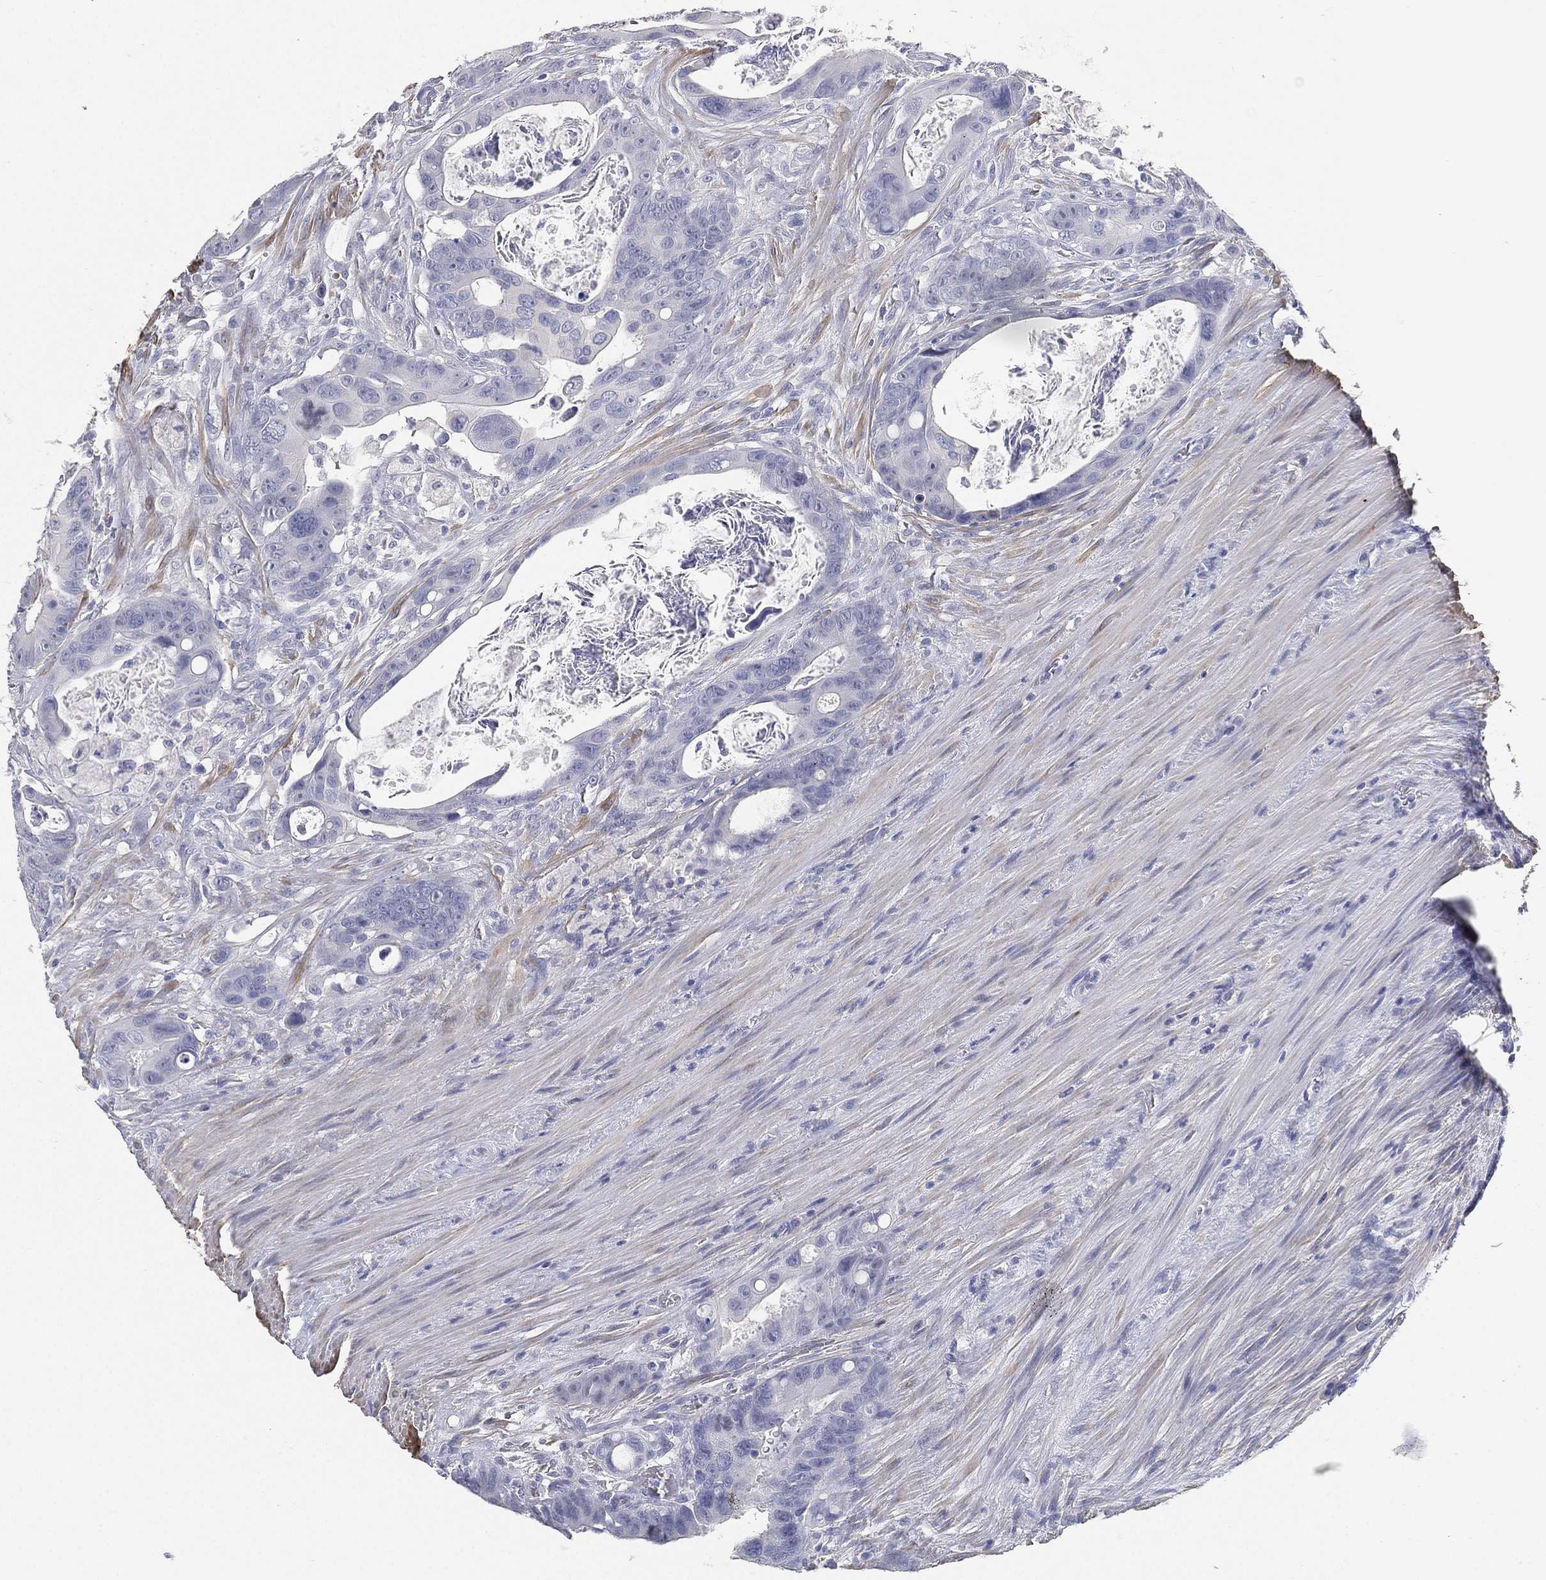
{"staining": {"intensity": "negative", "quantity": "none", "location": "none"}, "tissue": "colorectal cancer", "cell_type": "Tumor cells", "image_type": "cancer", "snomed": [{"axis": "morphology", "description": "Adenocarcinoma, NOS"}, {"axis": "topography", "description": "Rectum"}], "caption": "The IHC photomicrograph has no significant positivity in tumor cells of colorectal cancer (adenocarcinoma) tissue.", "gene": "FAM187B", "patient": {"sex": "male", "age": 64}}